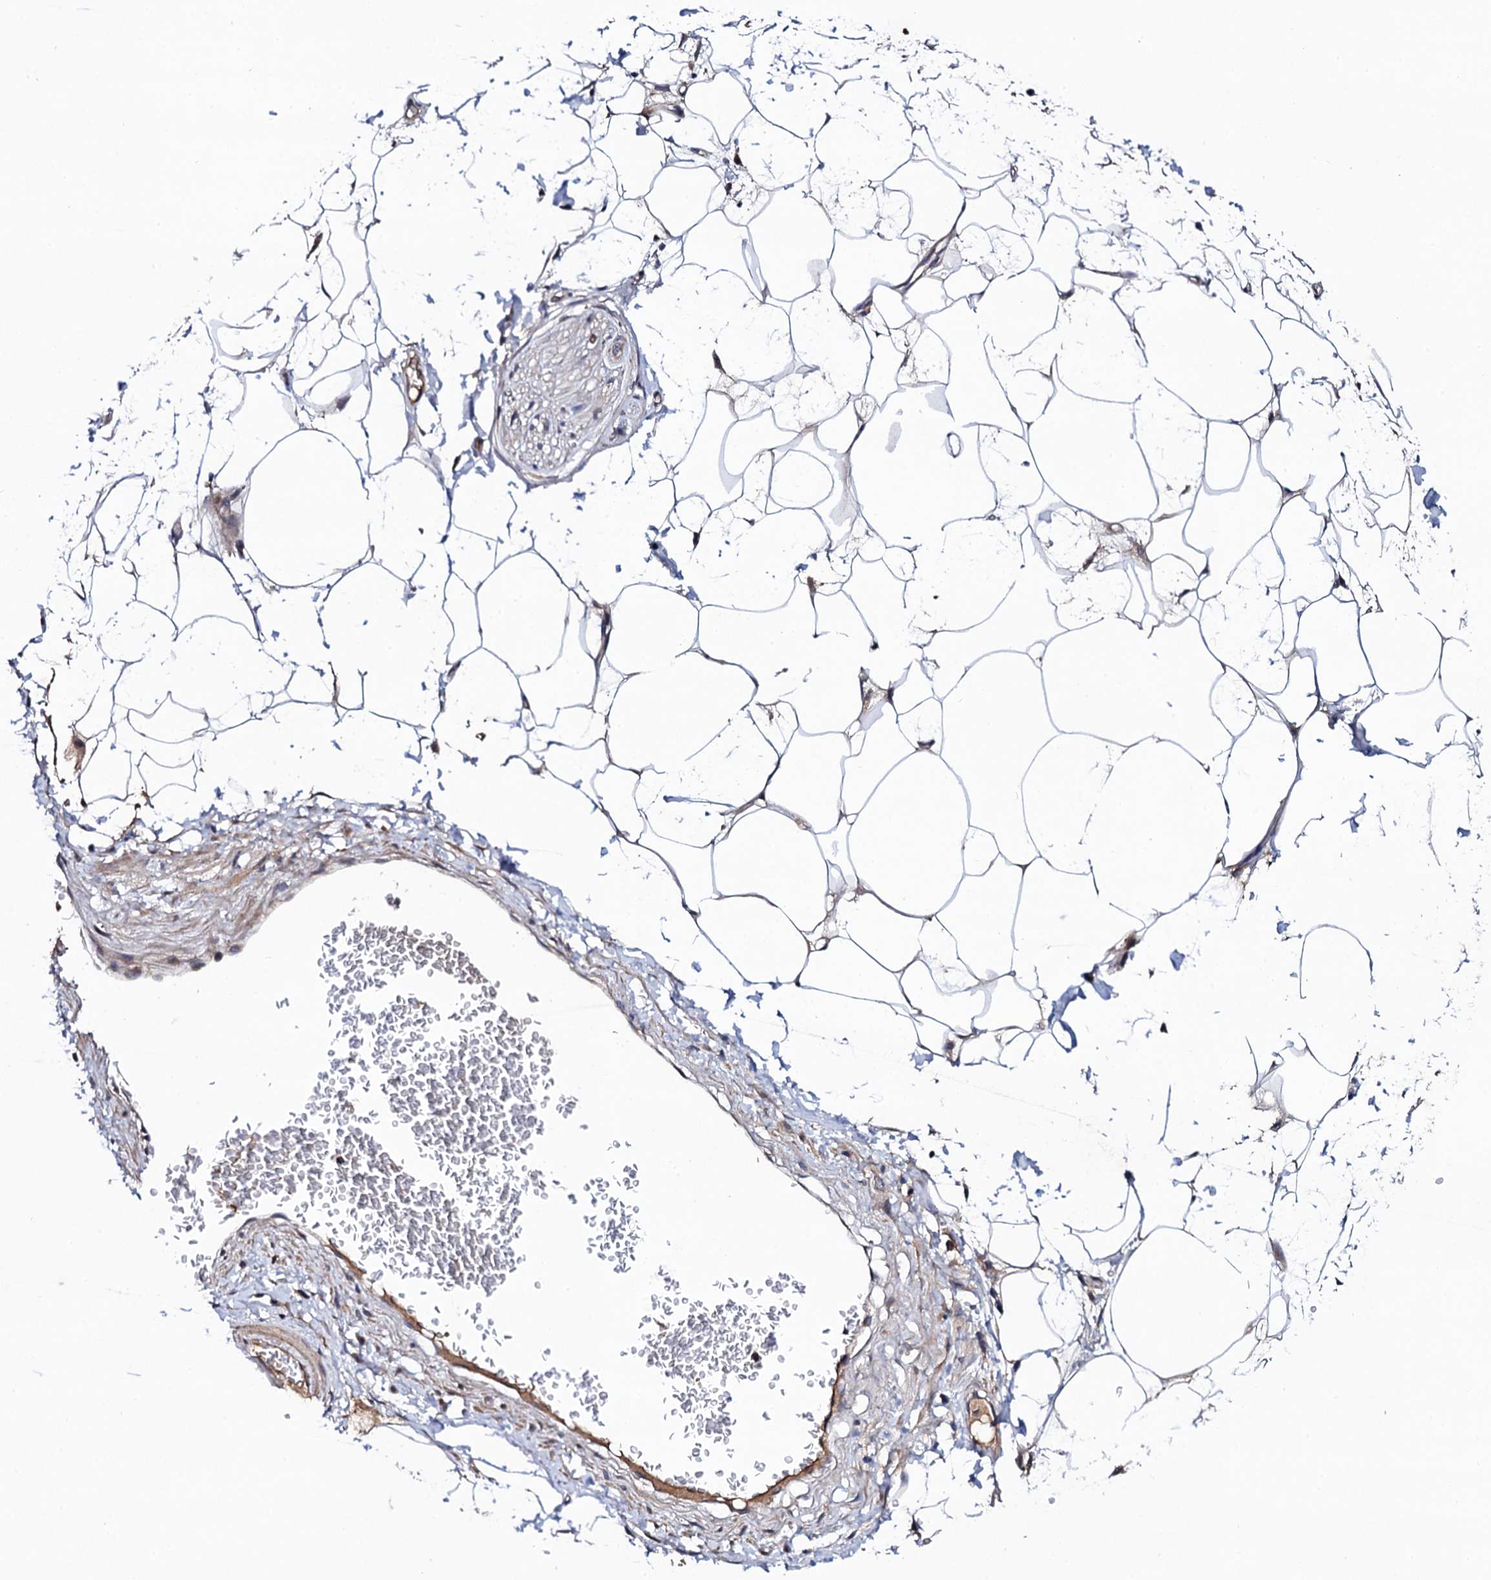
{"staining": {"intensity": "weak", "quantity": "<25%", "location": "cytoplasmic/membranous"}, "tissue": "adipose tissue", "cell_type": "Adipocytes", "image_type": "normal", "snomed": [{"axis": "morphology", "description": "Normal tissue, NOS"}, {"axis": "morphology", "description": "Adenocarcinoma, NOS"}, {"axis": "topography", "description": "Rectum"}, {"axis": "topography", "description": "Vagina"}, {"axis": "topography", "description": "Peripheral nerve tissue"}], "caption": "High magnification brightfield microscopy of unremarkable adipose tissue stained with DAB (3,3'-diaminobenzidine) (brown) and counterstained with hematoxylin (blue): adipocytes show no significant staining.", "gene": "IP6K1", "patient": {"sex": "female", "age": 71}}